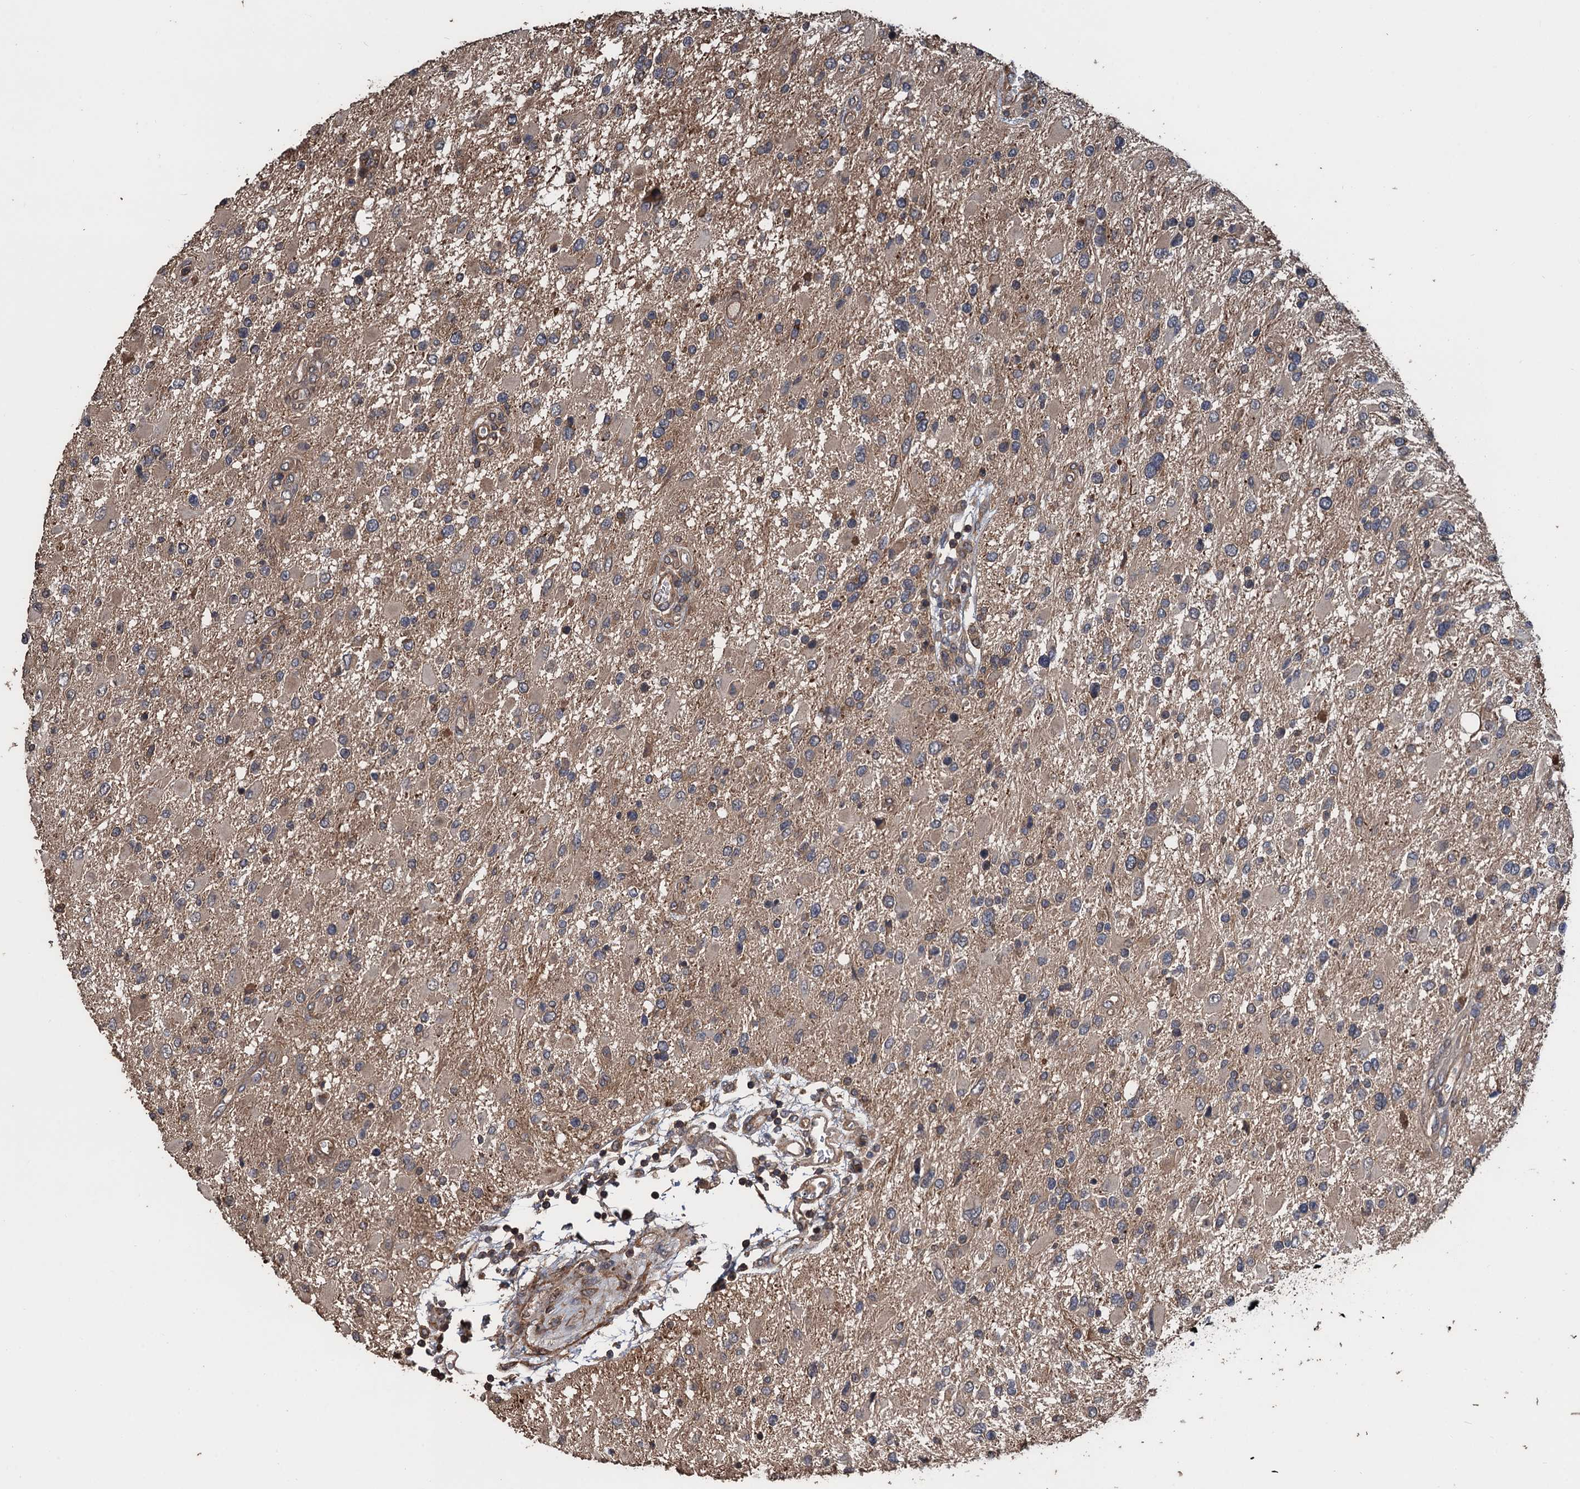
{"staining": {"intensity": "weak", "quantity": "25%-75%", "location": "cytoplasmic/membranous"}, "tissue": "glioma", "cell_type": "Tumor cells", "image_type": "cancer", "snomed": [{"axis": "morphology", "description": "Glioma, malignant, High grade"}, {"axis": "topography", "description": "Brain"}], "caption": "A photomicrograph of malignant glioma (high-grade) stained for a protein exhibits weak cytoplasmic/membranous brown staining in tumor cells.", "gene": "PPP4R1", "patient": {"sex": "male", "age": 53}}